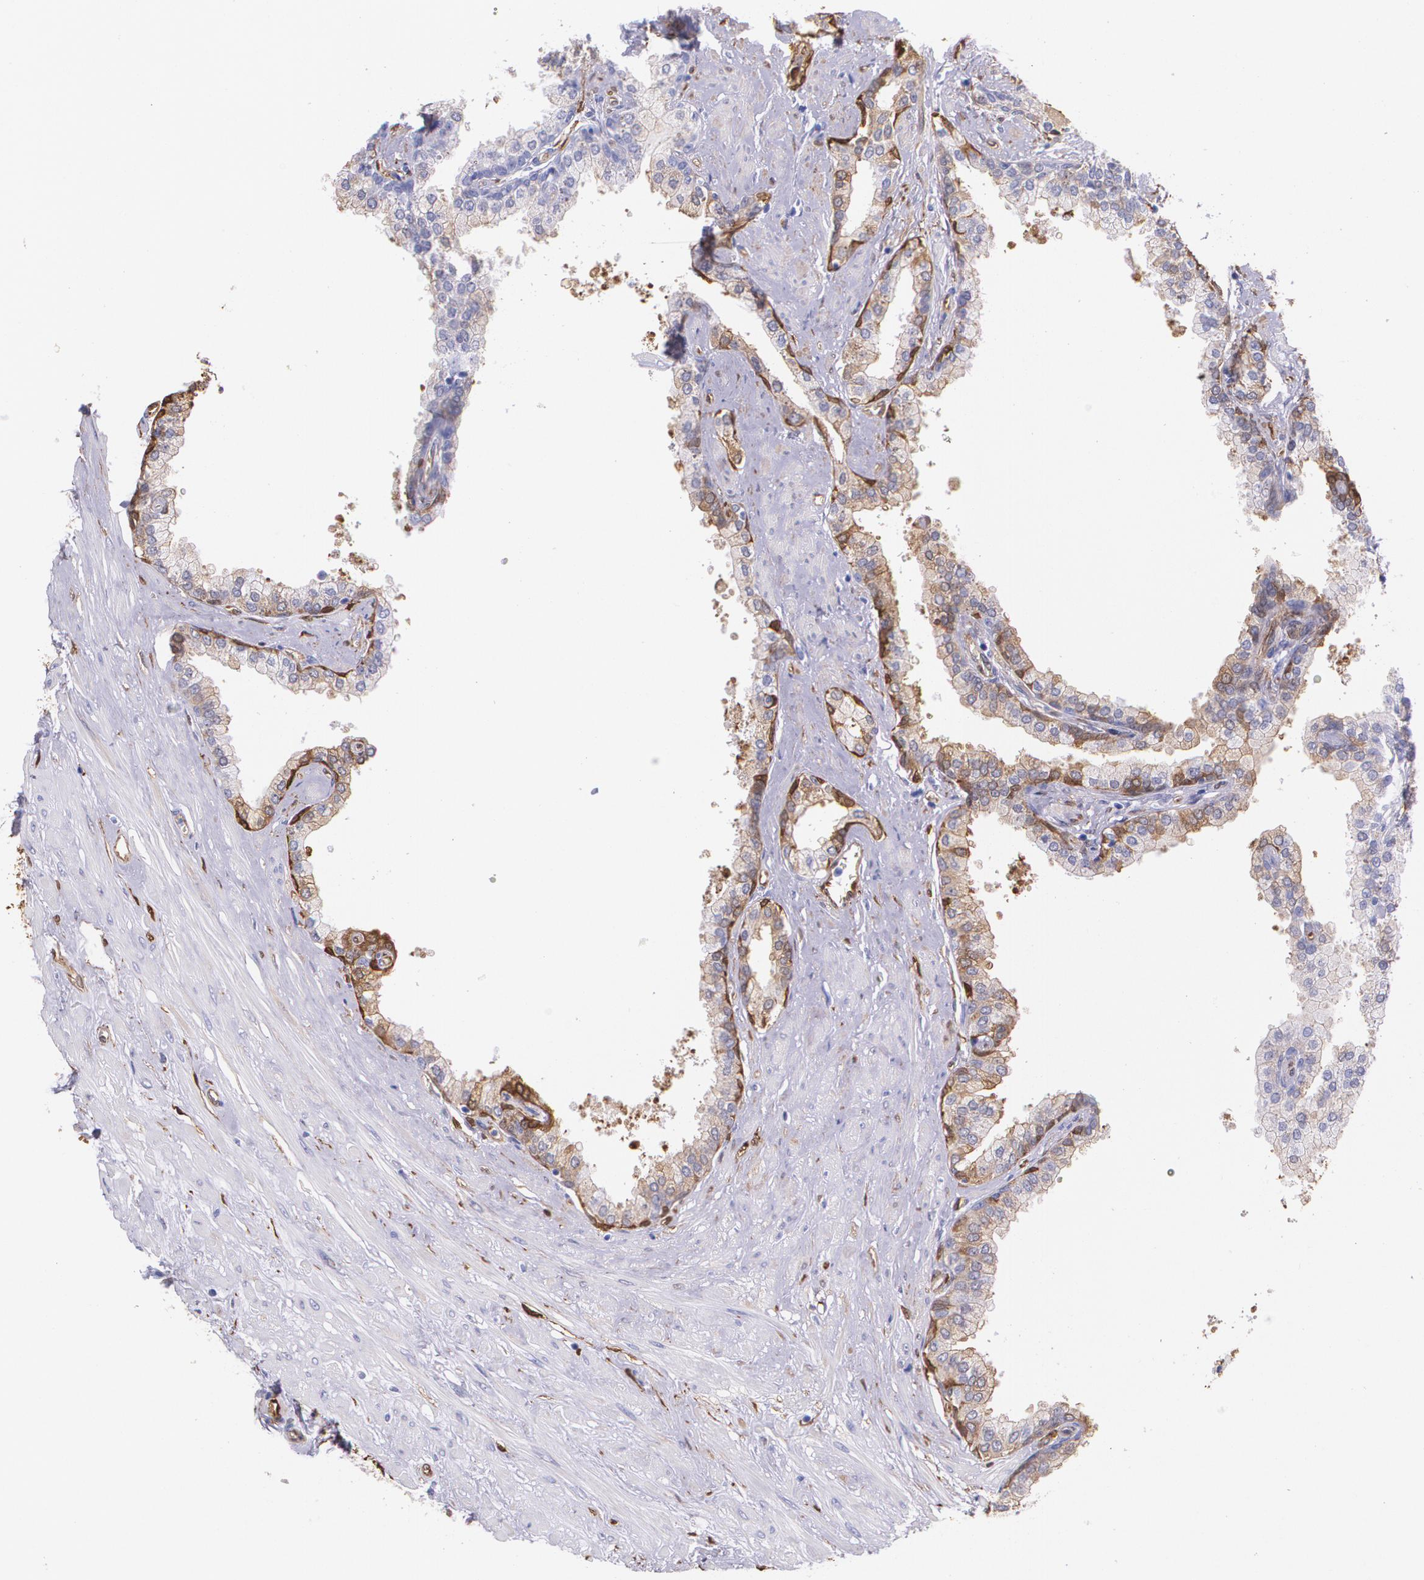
{"staining": {"intensity": "moderate", "quantity": ">75%", "location": "cytoplasmic/membranous"}, "tissue": "prostate", "cell_type": "Glandular cells", "image_type": "normal", "snomed": [{"axis": "morphology", "description": "Normal tissue, NOS"}, {"axis": "topography", "description": "Prostate"}], "caption": "Benign prostate reveals moderate cytoplasmic/membranous positivity in about >75% of glandular cells, visualized by immunohistochemistry. Ihc stains the protein in brown and the nuclei are stained blue.", "gene": "MMP2", "patient": {"sex": "male", "age": 60}}